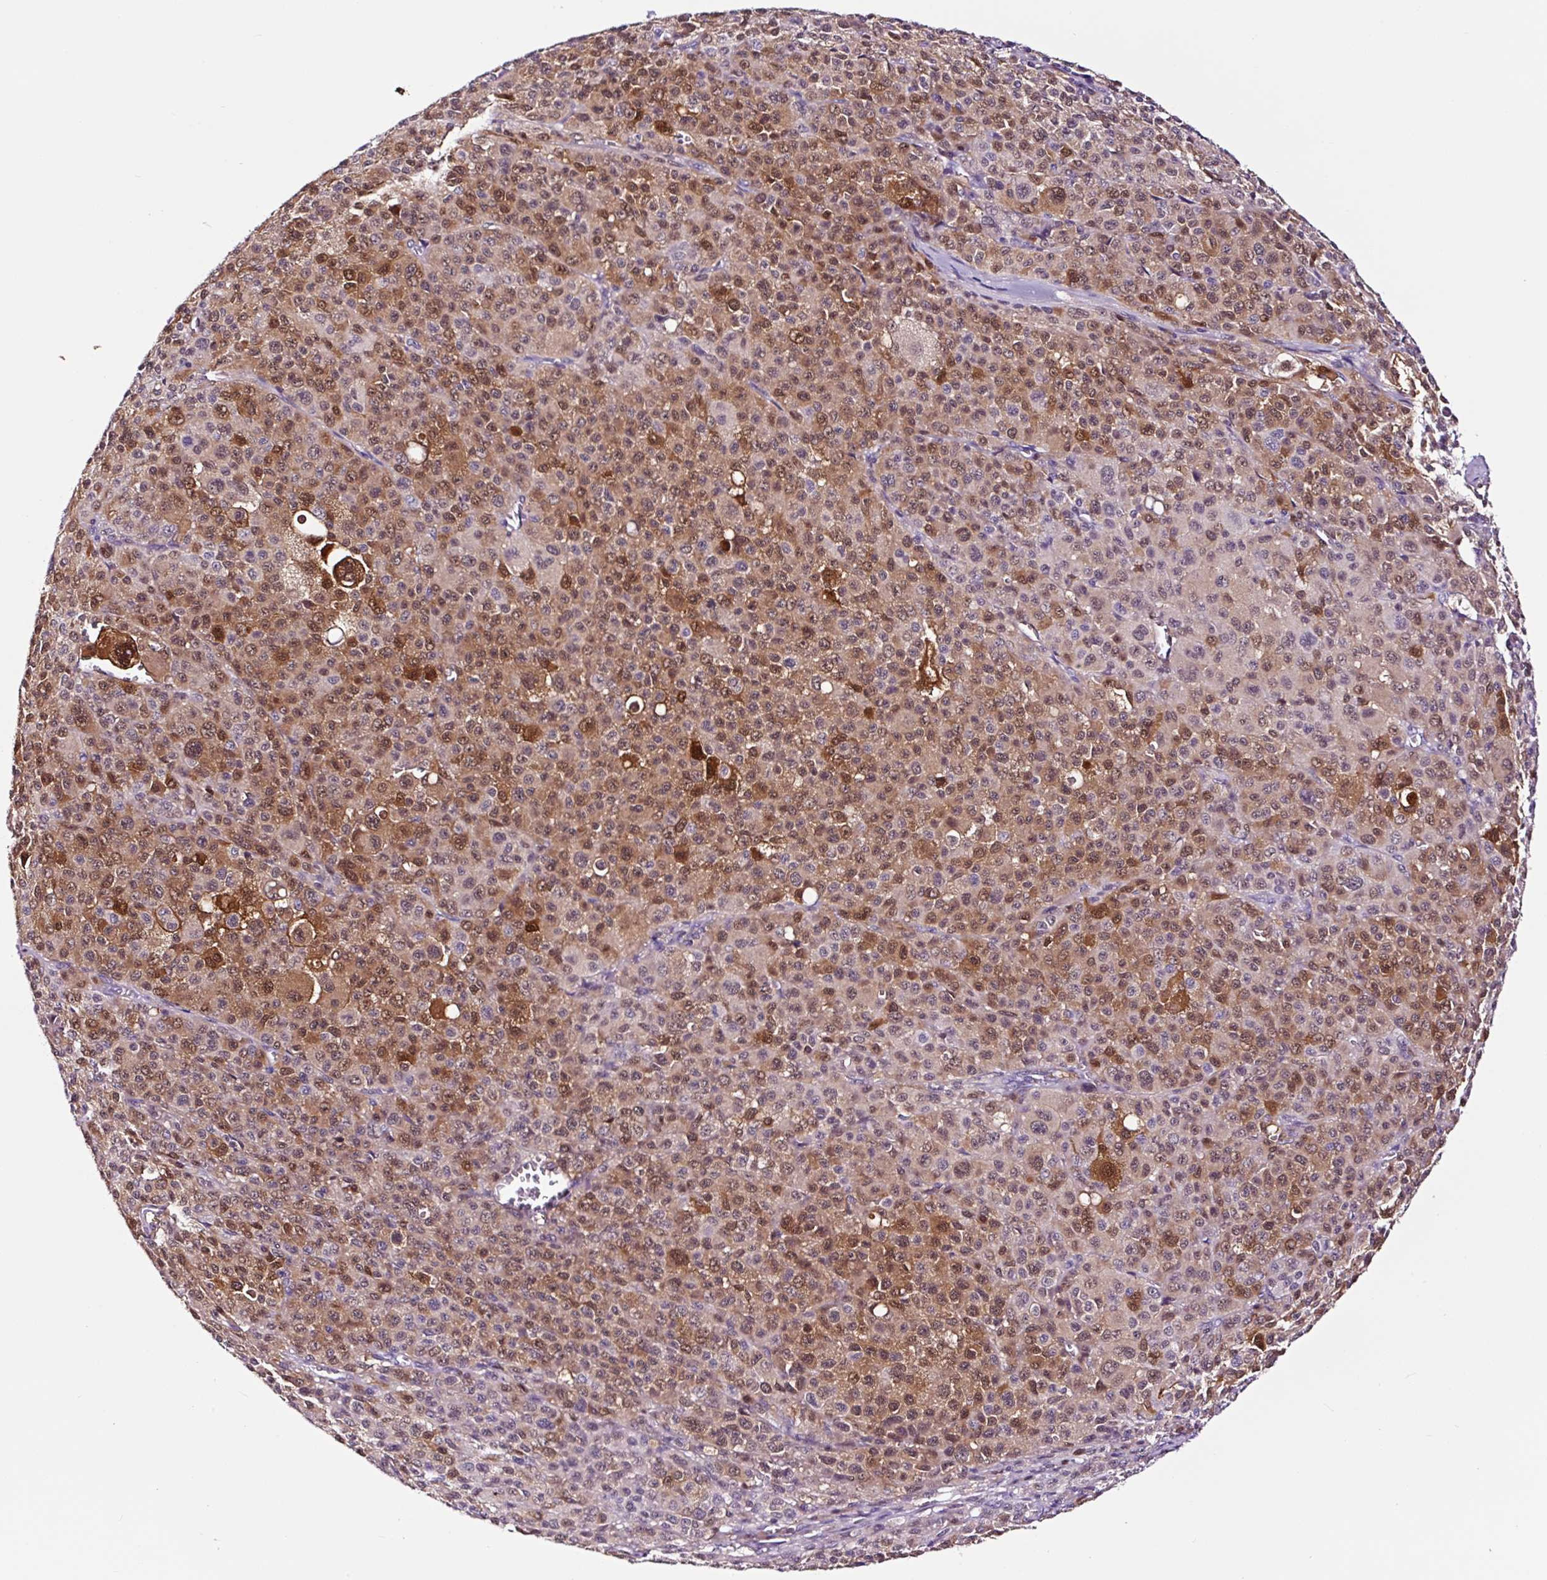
{"staining": {"intensity": "moderate", "quantity": ">75%", "location": "cytoplasmic/membranous,nuclear"}, "tissue": "melanoma", "cell_type": "Tumor cells", "image_type": "cancer", "snomed": [{"axis": "morphology", "description": "Malignant melanoma, Metastatic site"}, {"axis": "topography", "description": "Skin"}], "caption": "Immunohistochemical staining of malignant melanoma (metastatic site) reveals medium levels of moderate cytoplasmic/membranous and nuclear expression in about >75% of tumor cells.", "gene": "TAFA3", "patient": {"sex": "female", "age": 74}}